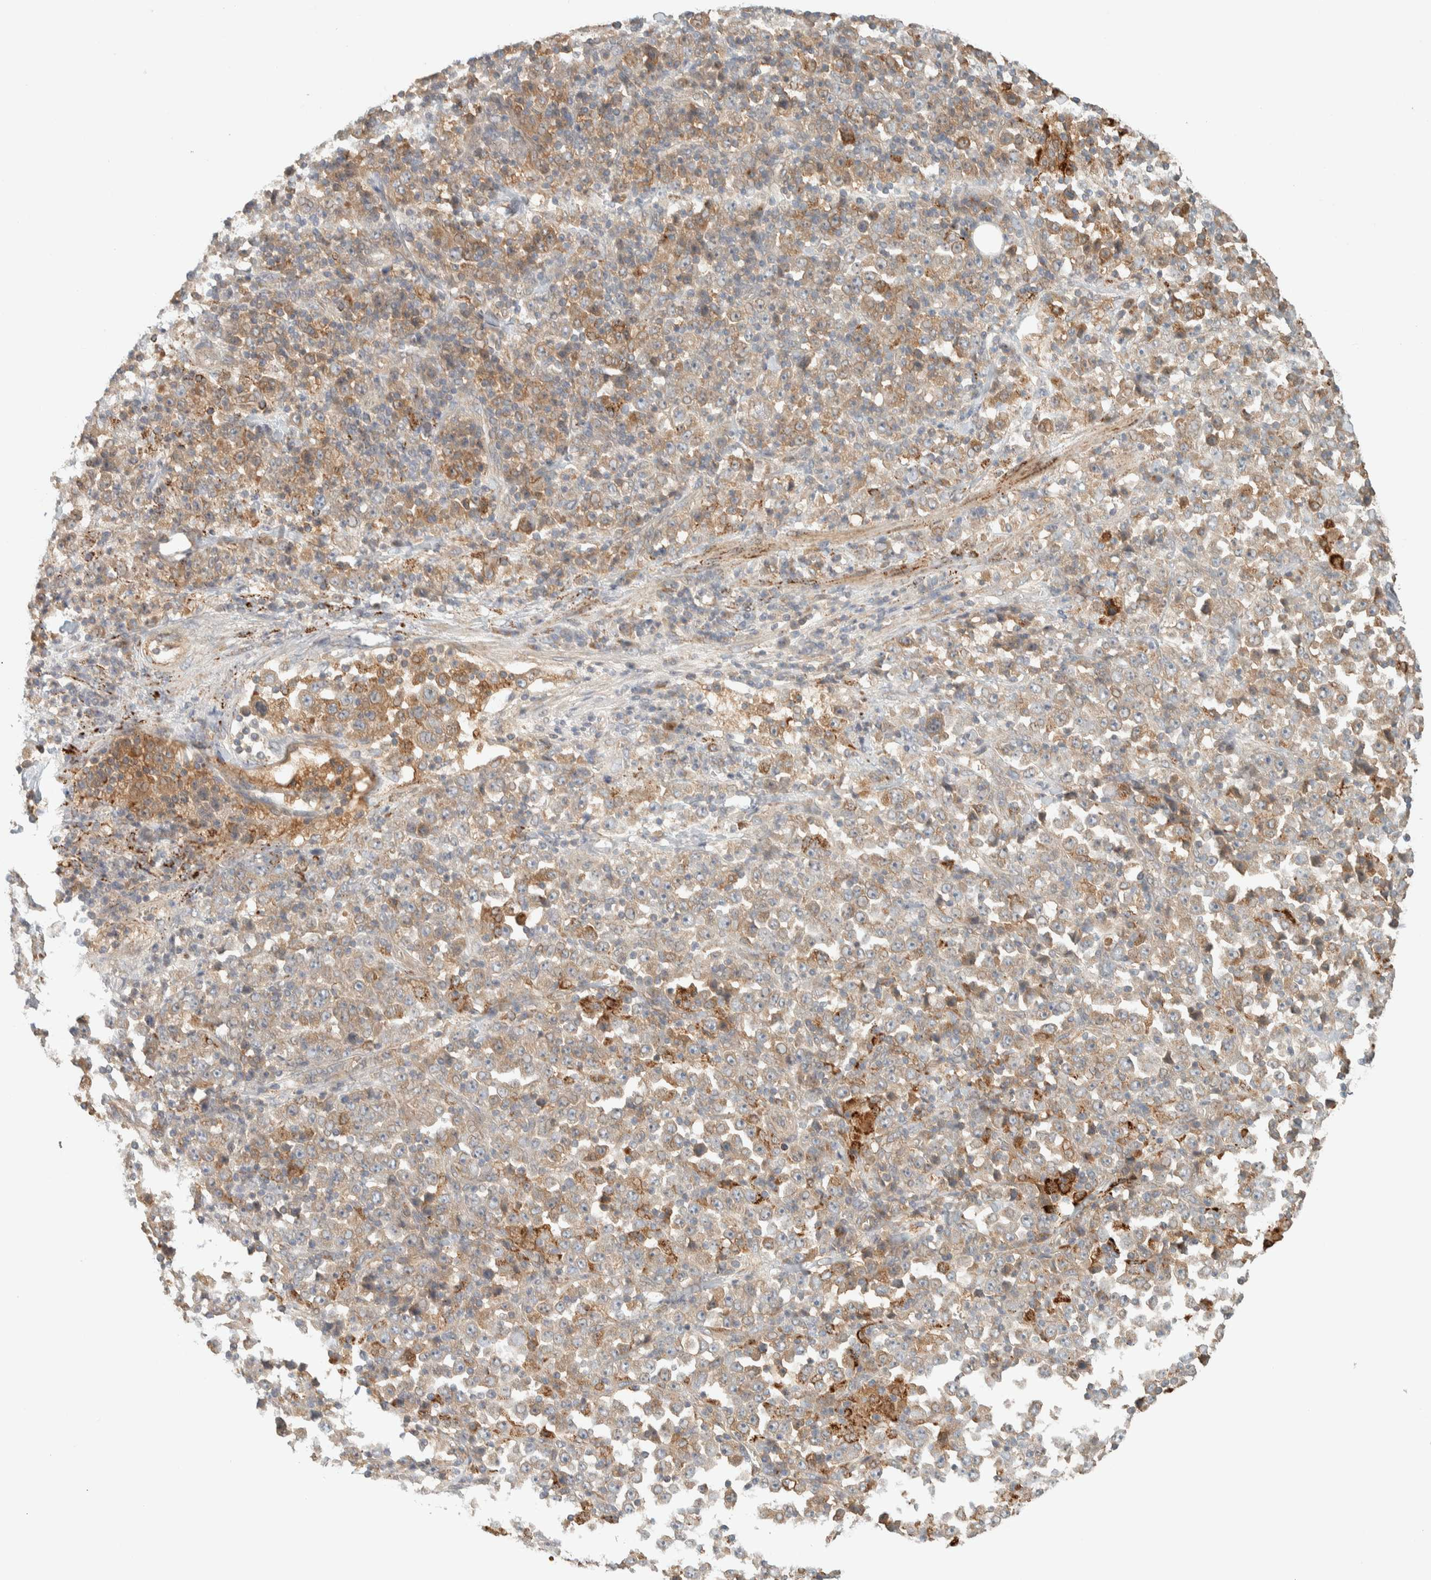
{"staining": {"intensity": "weak", "quantity": ">75%", "location": "cytoplasmic/membranous"}, "tissue": "stomach cancer", "cell_type": "Tumor cells", "image_type": "cancer", "snomed": [{"axis": "morphology", "description": "Normal tissue, NOS"}, {"axis": "morphology", "description": "Adenocarcinoma, NOS"}, {"axis": "topography", "description": "Stomach, upper"}, {"axis": "topography", "description": "Stomach"}], "caption": "An image of stomach cancer stained for a protein displays weak cytoplasmic/membranous brown staining in tumor cells.", "gene": "FAM167A", "patient": {"sex": "male", "age": 59}}